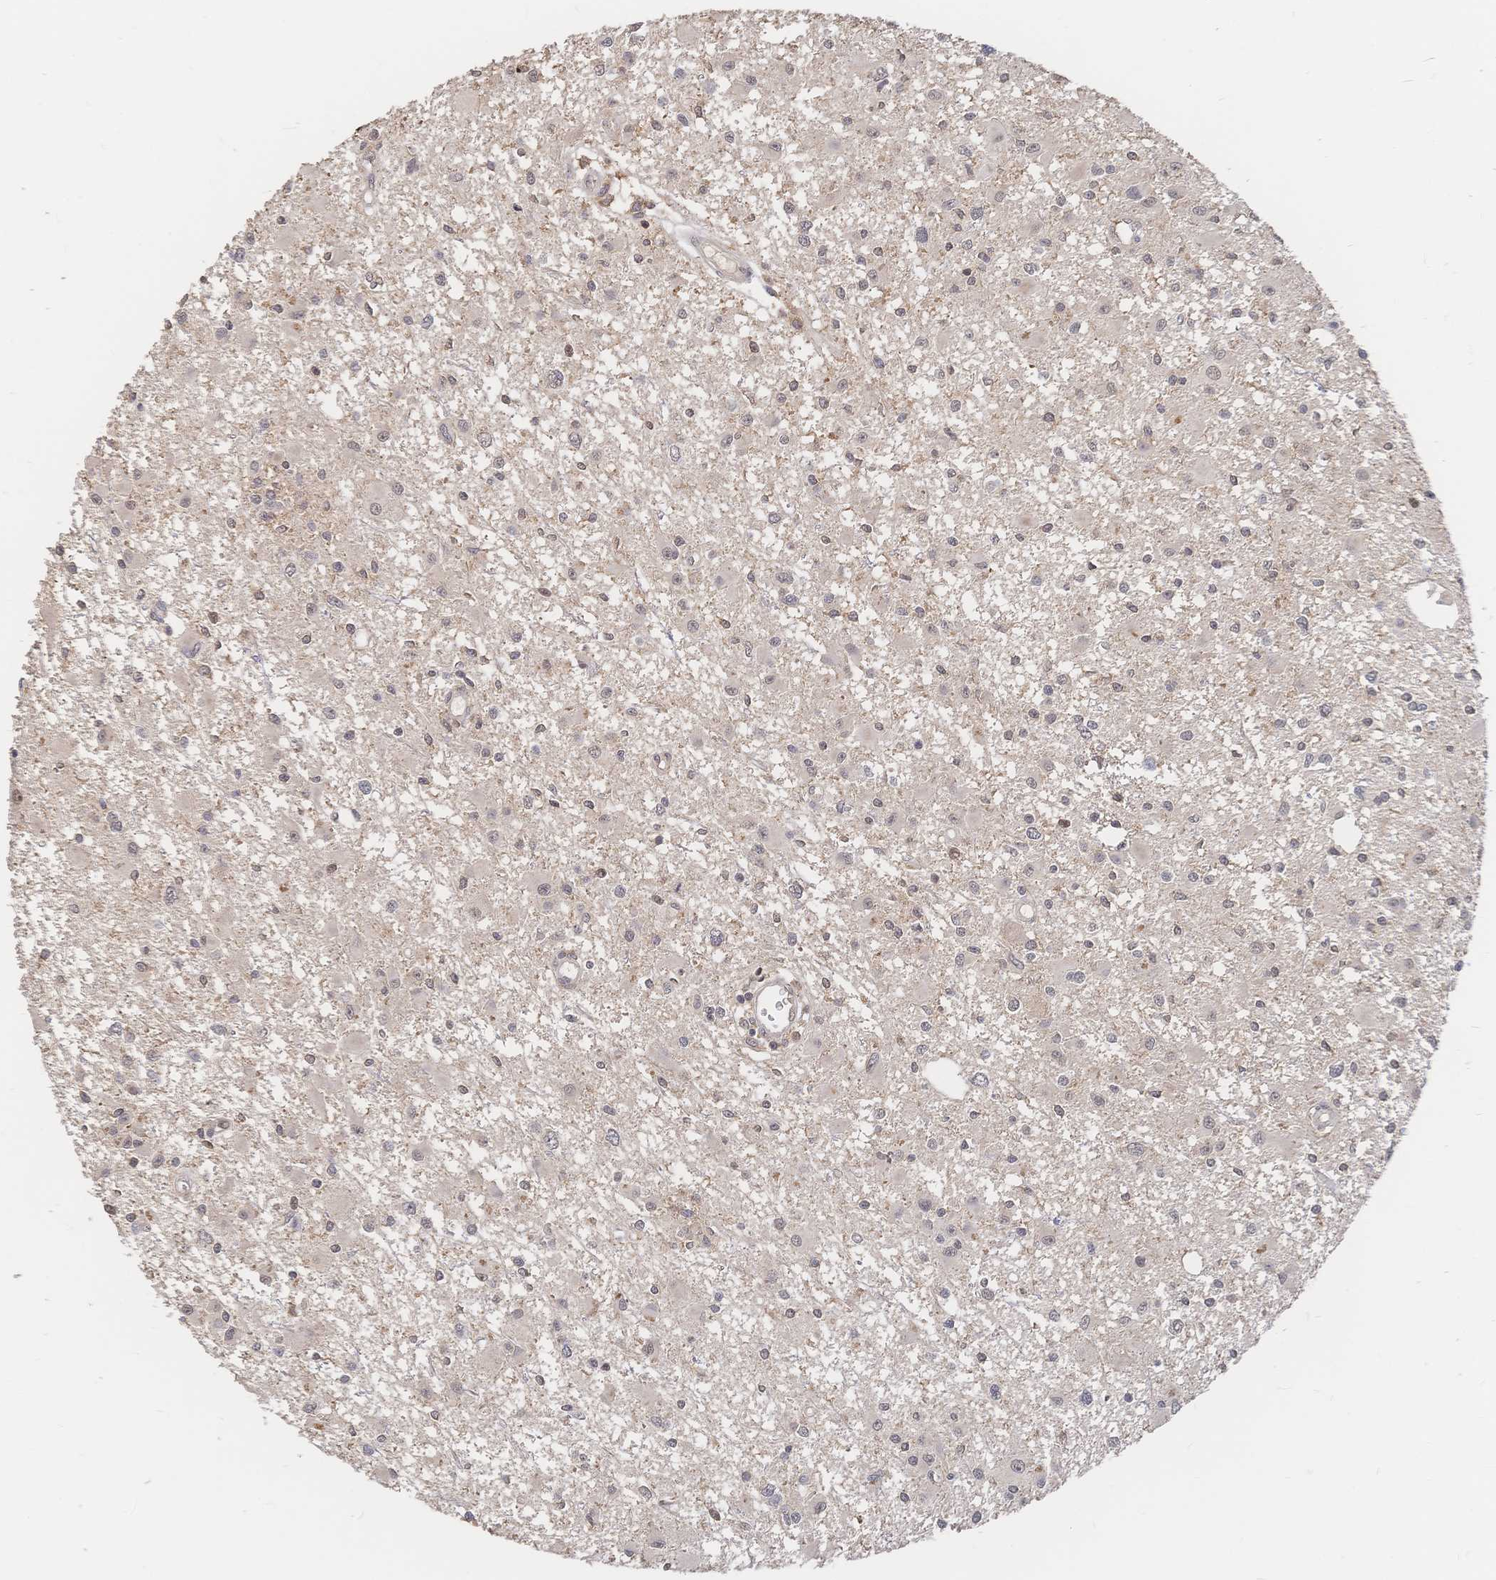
{"staining": {"intensity": "weak", "quantity": "<25%", "location": "nuclear"}, "tissue": "glioma", "cell_type": "Tumor cells", "image_type": "cancer", "snomed": [{"axis": "morphology", "description": "Glioma, malignant, High grade"}, {"axis": "topography", "description": "Brain"}], "caption": "Tumor cells are negative for brown protein staining in malignant high-grade glioma.", "gene": "LRP5", "patient": {"sex": "male", "age": 54}}